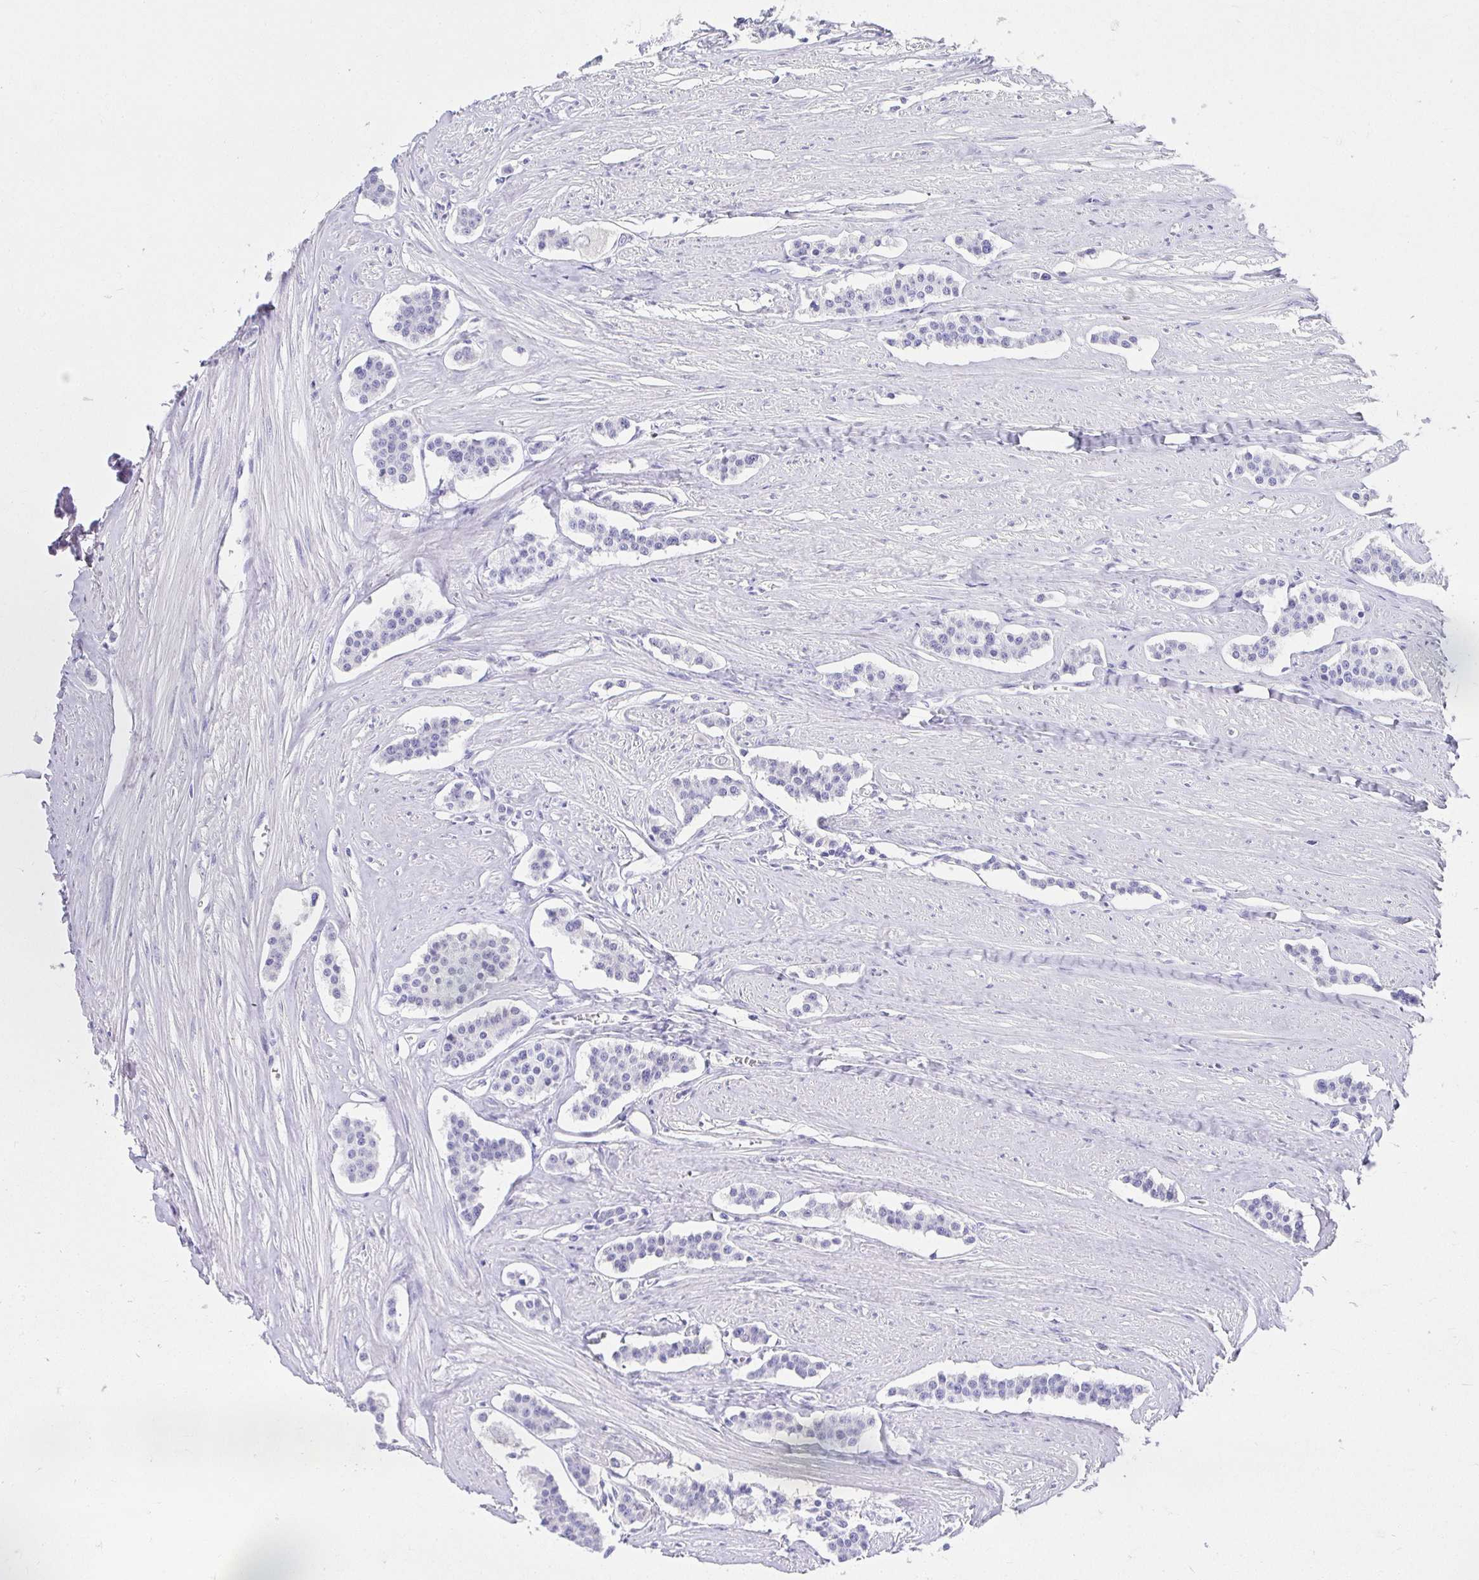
{"staining": {"intensity": "negative", "quantity": "none", "location": "none"}, "tissue": "carcinoid", "cell_type": "Tumor cells", "image_type": "cancer", "snomed": [{"axis": "morphology", "description": "Carcinoid, malignant, NOS"}, {"axis": "topography", "description": "Small intestine"}], "caption": "IHC histopathology image of human carcinoid (malignant) stained for a protein (brown), which reveals no staining in tumor cells.", "gene": "CHAT", "patient": {"sex": "male", "age": 60}}